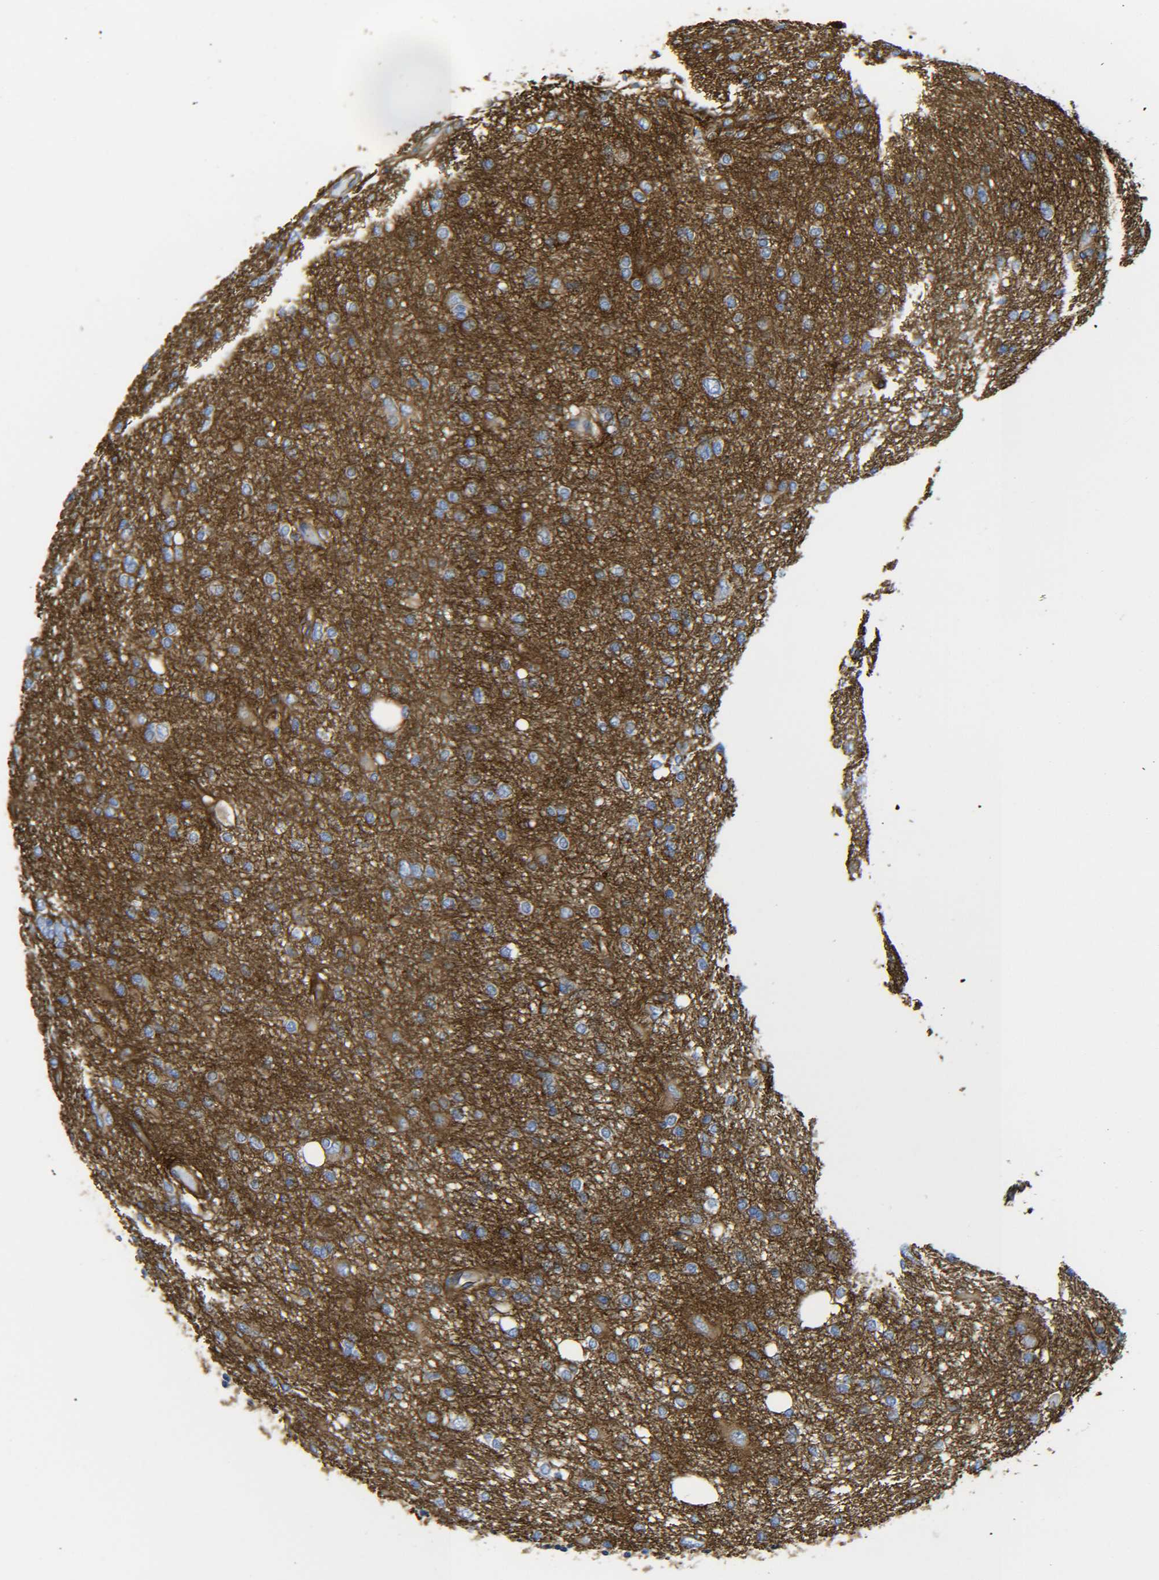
{"staining": {"intensity": "negative", "quantity": "none", "location": "none"}, "tissue": "glioma", "cell_type": "Tumor cells", "image_type": "cancer", "snomed": [{"axis": "morphology", "description": "Glioma, malignant, High grade"}, {"axis": "topography", "description": "Brain"}], "caption": "DAB immunohistochemical staining of glioma reveals no significant expression in tumor cells. (DAB (3,3'-diaminobenzidine) immunohistochemistry with hematoxylin counter stain).", "gene": "SPTBN1", "patient": {"sex": "female", "age": 59}}